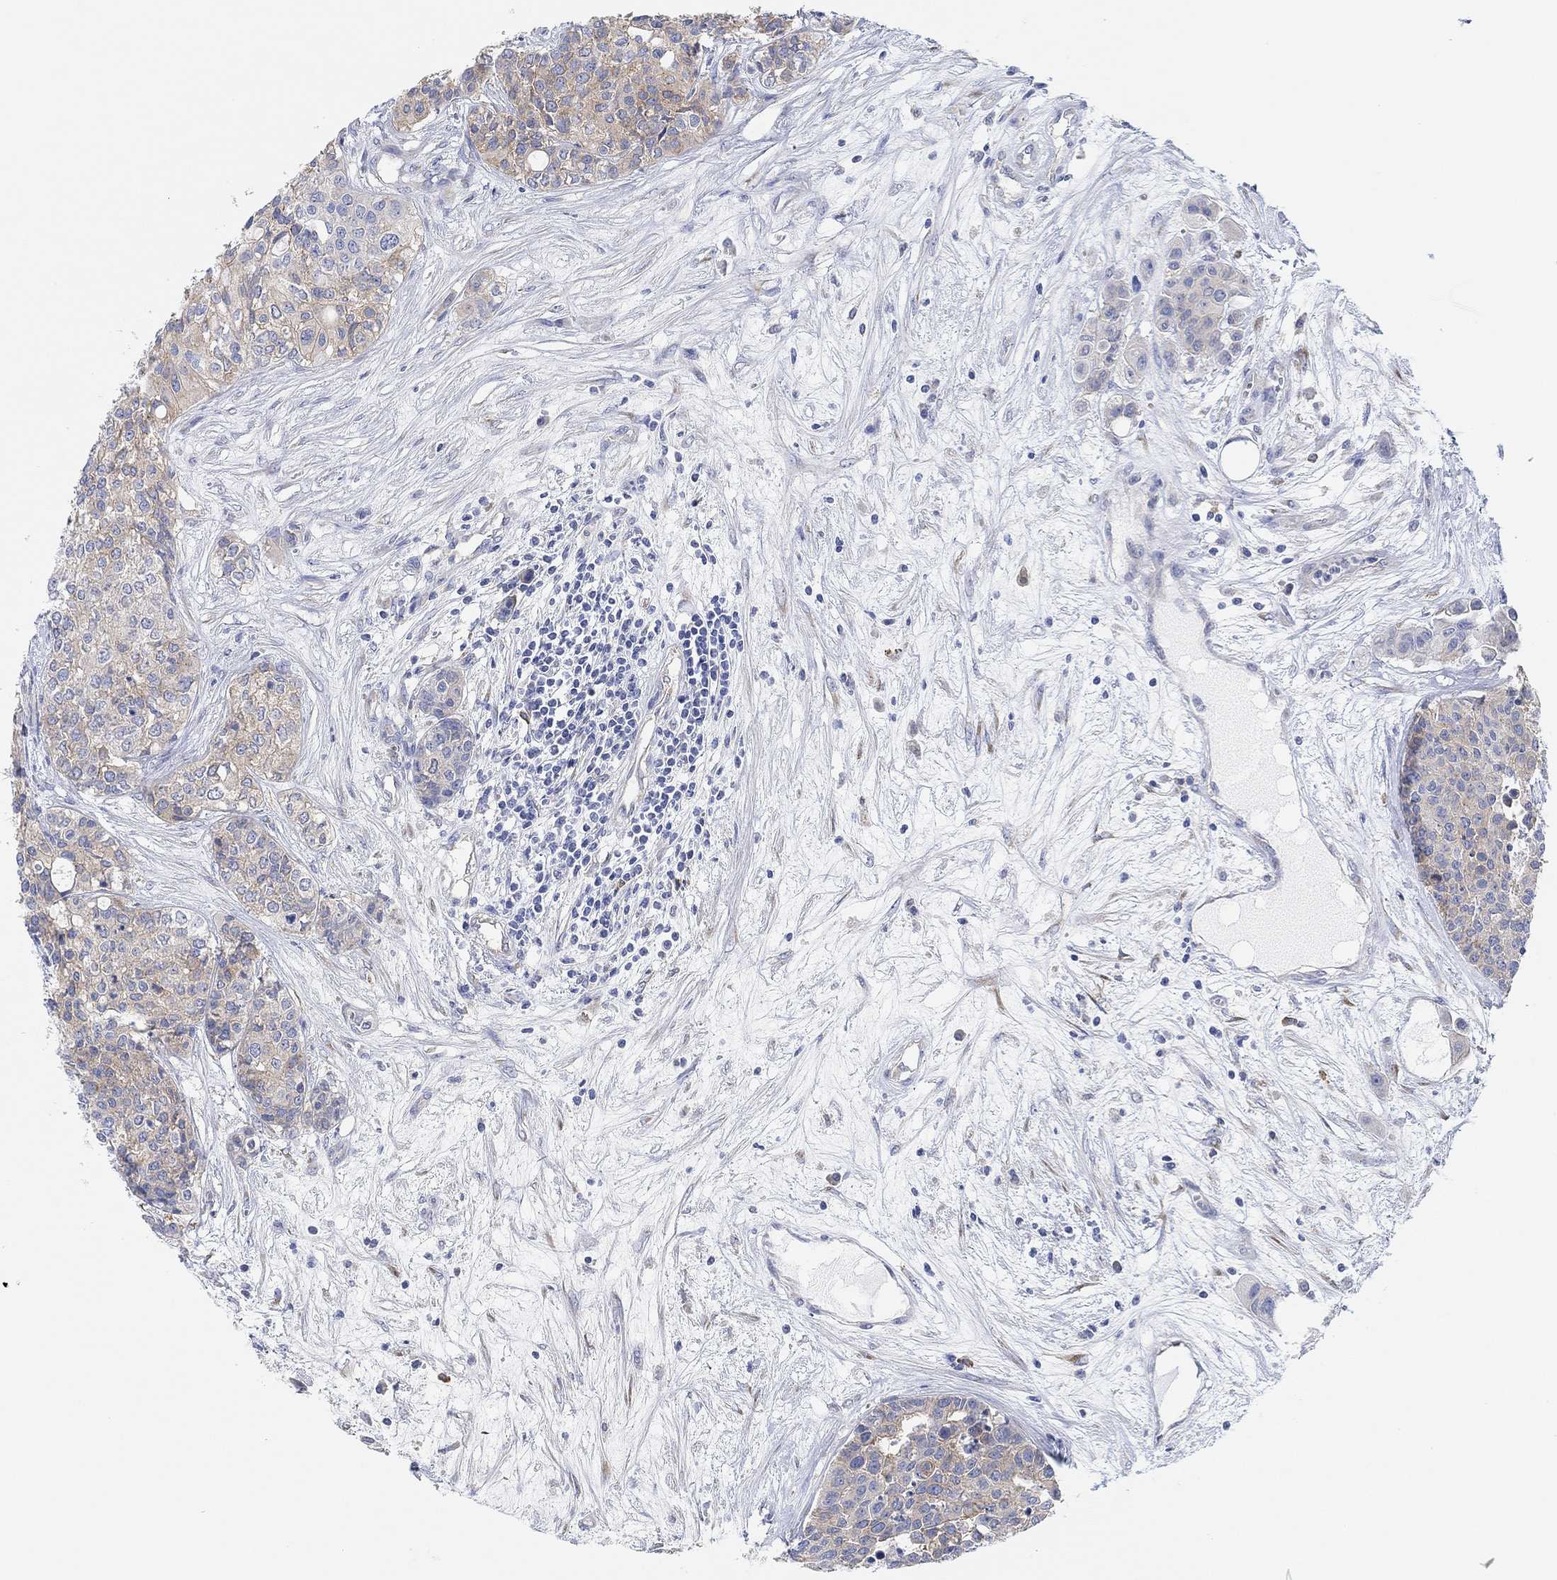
{"staining": {"intensity": "weak", "quantity": "25%-75%", "location": "cytoplasmic/membranous"}, "tissue": "carcinoid", "cell_type": "Tumor cells", "image_type": "cancer", "snomed": [{"axis": "morphology", "description": "Carcinoid, malignant, NOS"}, {"axis": "topography", "description": "Colon"}], "caption": "An image showing weak cytoplasmic/membranous positivity in about 25%-75% of tumor cells in carcinoid, as visualized by brown immunohistochemical staining.", "gene": "RGS1", "patient": {"sex": "male", "age": 81}}